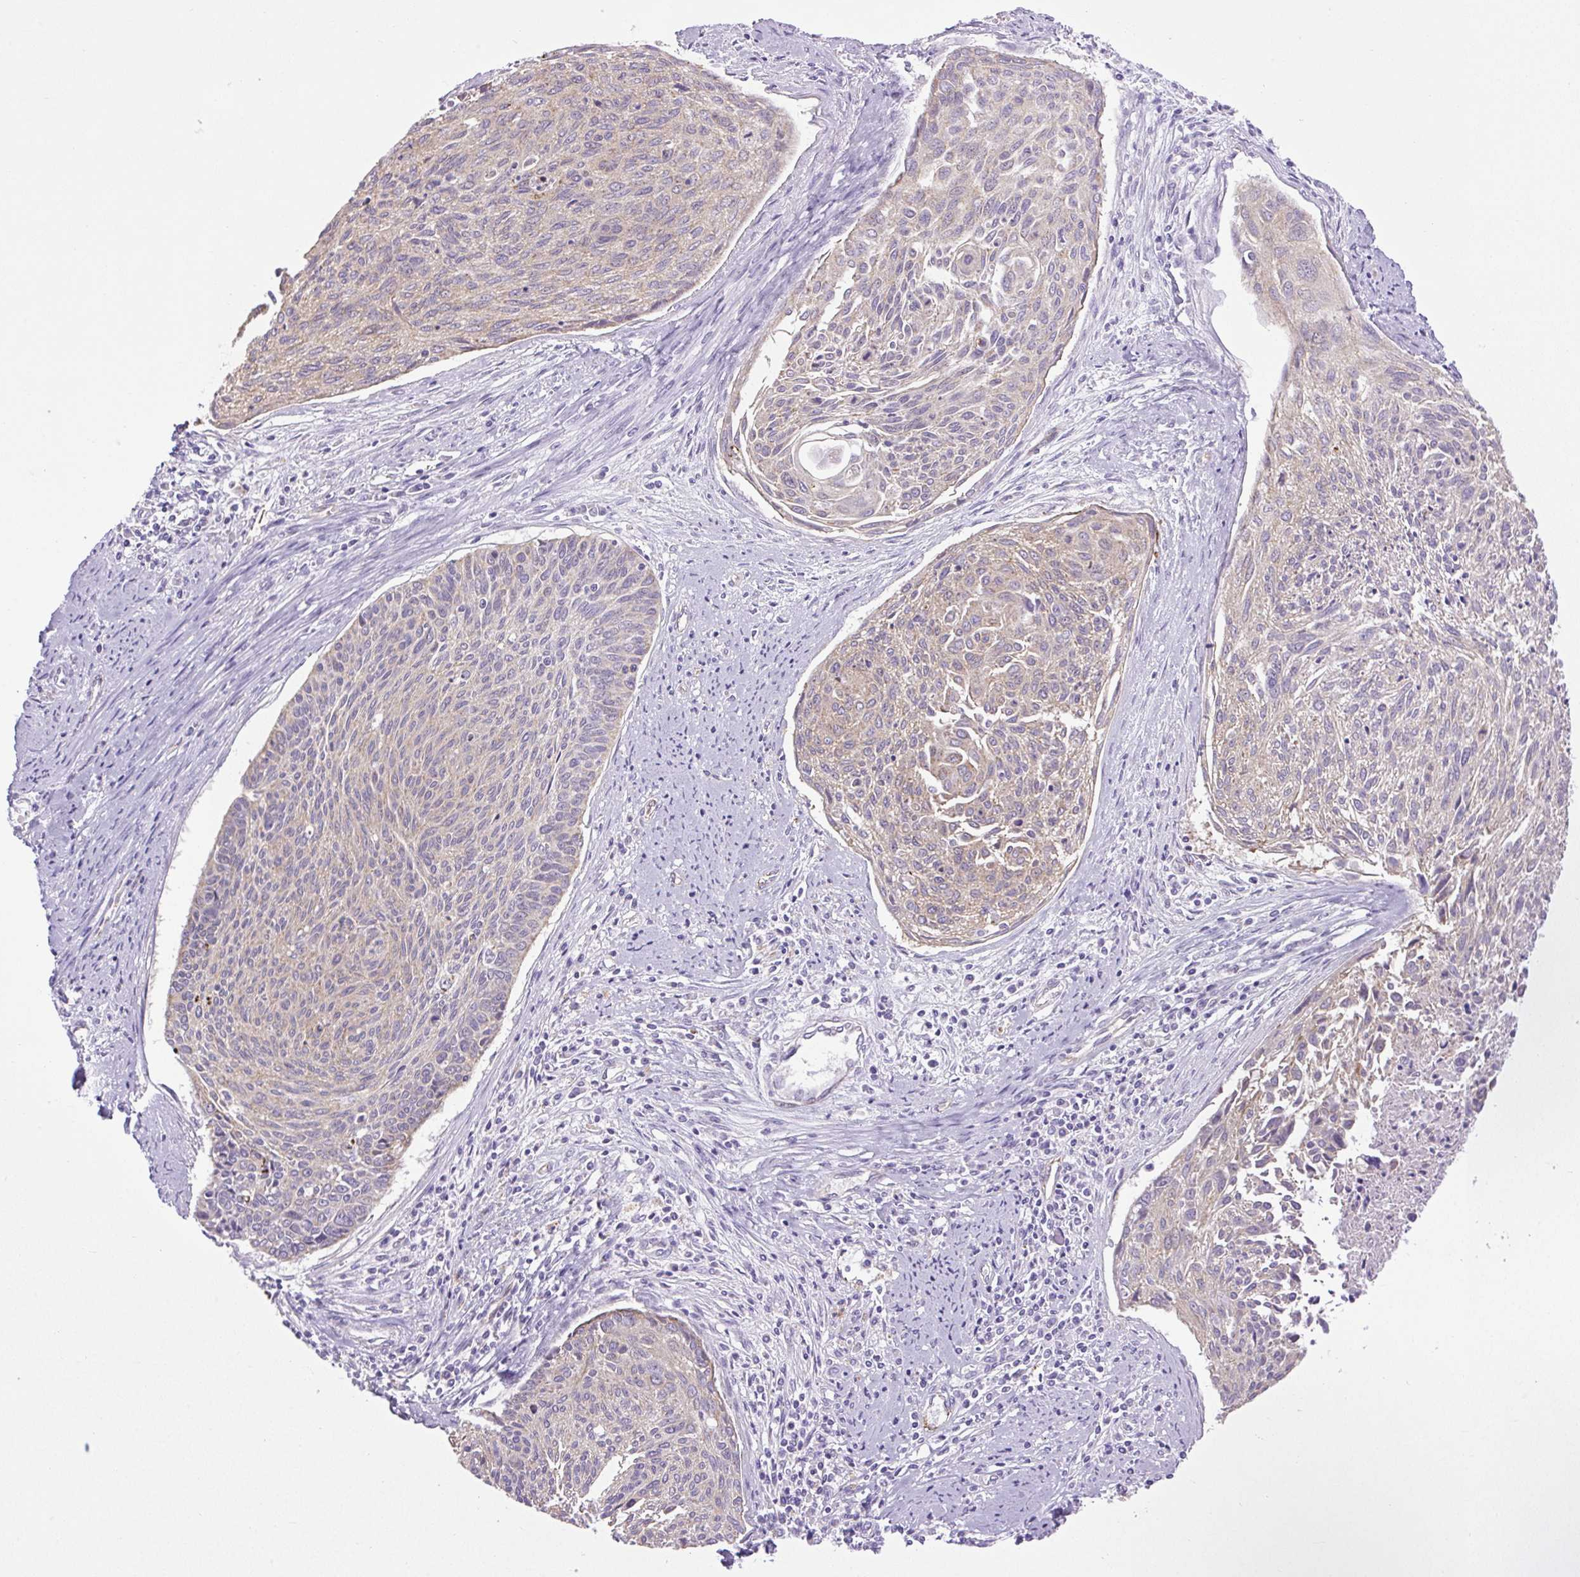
{"staining": {"intensity": "weak", "quantity": "25%-75%", "location": "cytoplasmic/membranous"}, "tissue": "cervical cancer", "cell_type": "Tumor cells", "image_type": "cancer", "snomed": [{"axis": "morphology", "description": "Squamous cell carcinoma, NOS"}, {"axis": "topography", "description": "Cervix"}], "caption": "Squamous cell carcinoma (cervical) tissue displays weak cytoplasmic/membranous positivity in about 25%-75% of tumor cells", "gene": "RNASE10", "patient": {"sex": "female", "age": 55}}